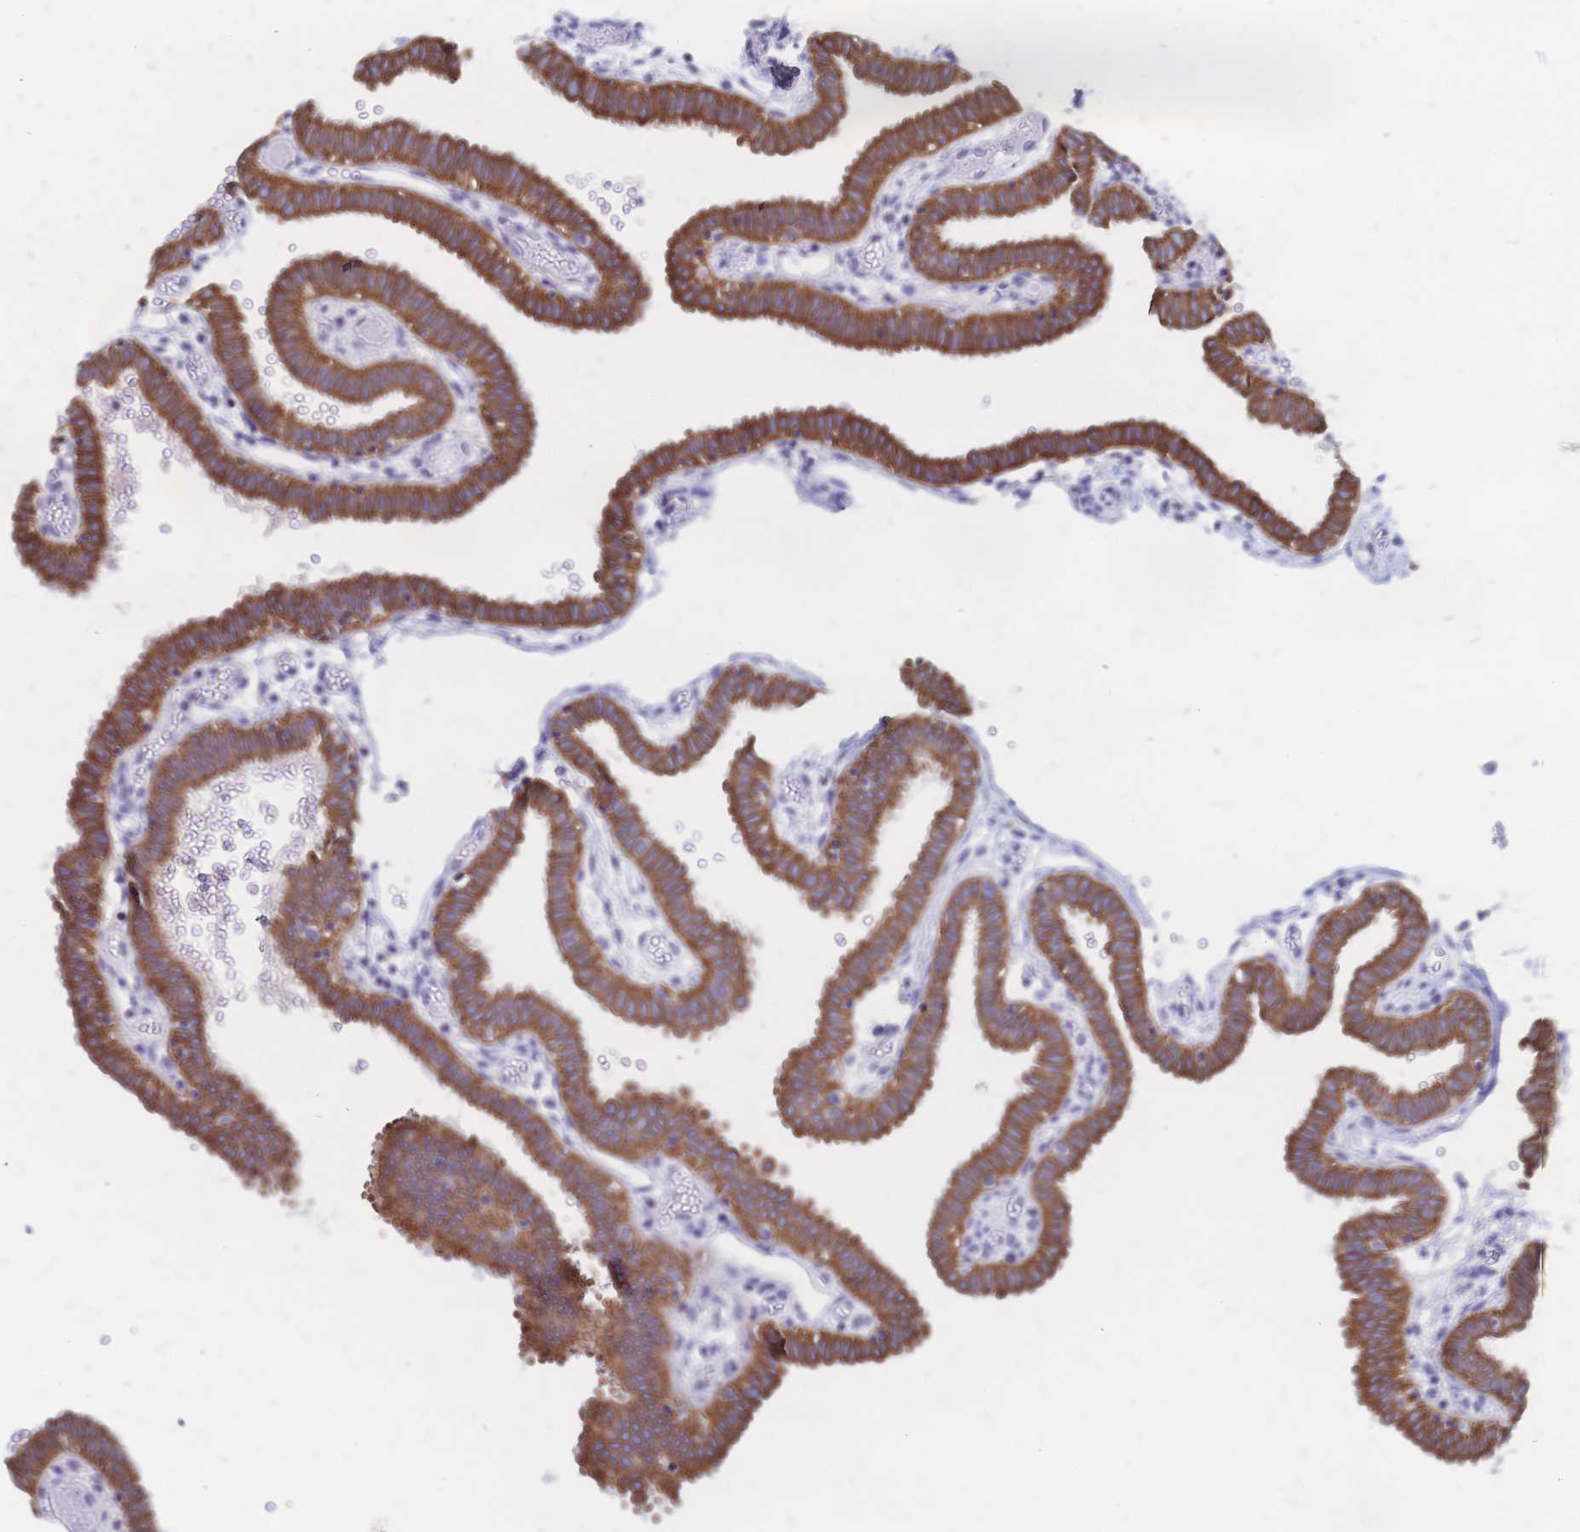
{"staining": {"intensity": "moderate", "quantity": ">75%", "location": "cytoplasmic/membranous"}, "tissue": "fallopian tube", "cell_type": "Glandular cells", "image_type": "normal", "snomed": [{"axis": "morphology", "description": "Normal tissue, NOS"}, {"axis": "topography", "description": "Fallopian tube"}], "caption": "Immunohistochemistry (IHC) micrograph of unremarkable fallopian tube: human fallopian tube stained using immunohistochemistry (IHC) shows medium levels of moderate protein expression localized specifically in the cytoplasmic/membranous of glandular cells, appearing as a cytoplasmic/membranous brown color.", "gene": "DTNB", "patient": {"sex": "female", "age": 37}}